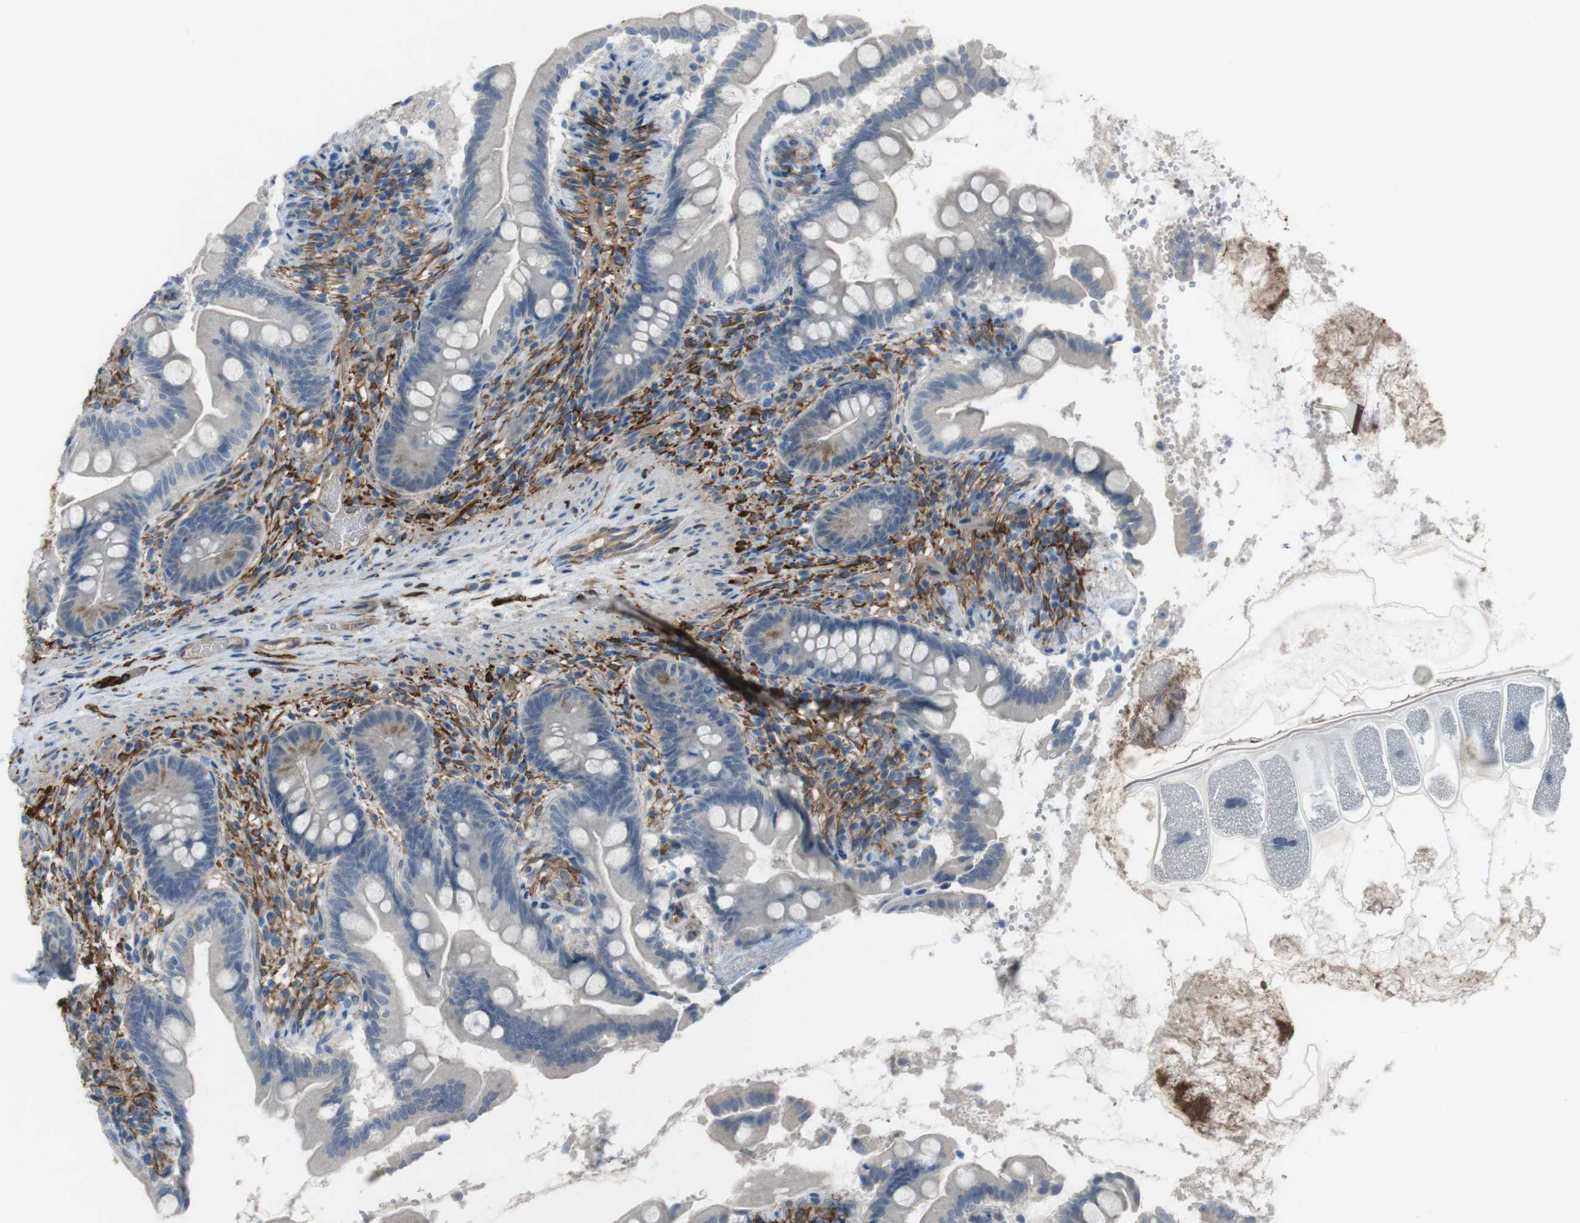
{"staining": {"intensity": "negative", "quantity": "none", "location": "none"}, "tissue": "small intestine", "cell_type": "Glandular cells", "image_type": "normal", "snomed": [{"axis": "morphology", "description": "Normal tissue, NOS"}, {"axis": "topography", "description": "Small intestine"}], "caption": "Glandular cells are negative for brown protein staining in normal small intestine. Brightfield microscopy of immunohistochemistry (IHC) stained with DAB (3,3'-diaminobenzidine) (brown) and hematoxylin (blue), captured at high magnification.", "gene": "ANK2", "patient": {"sex": "female", "age": 56}}